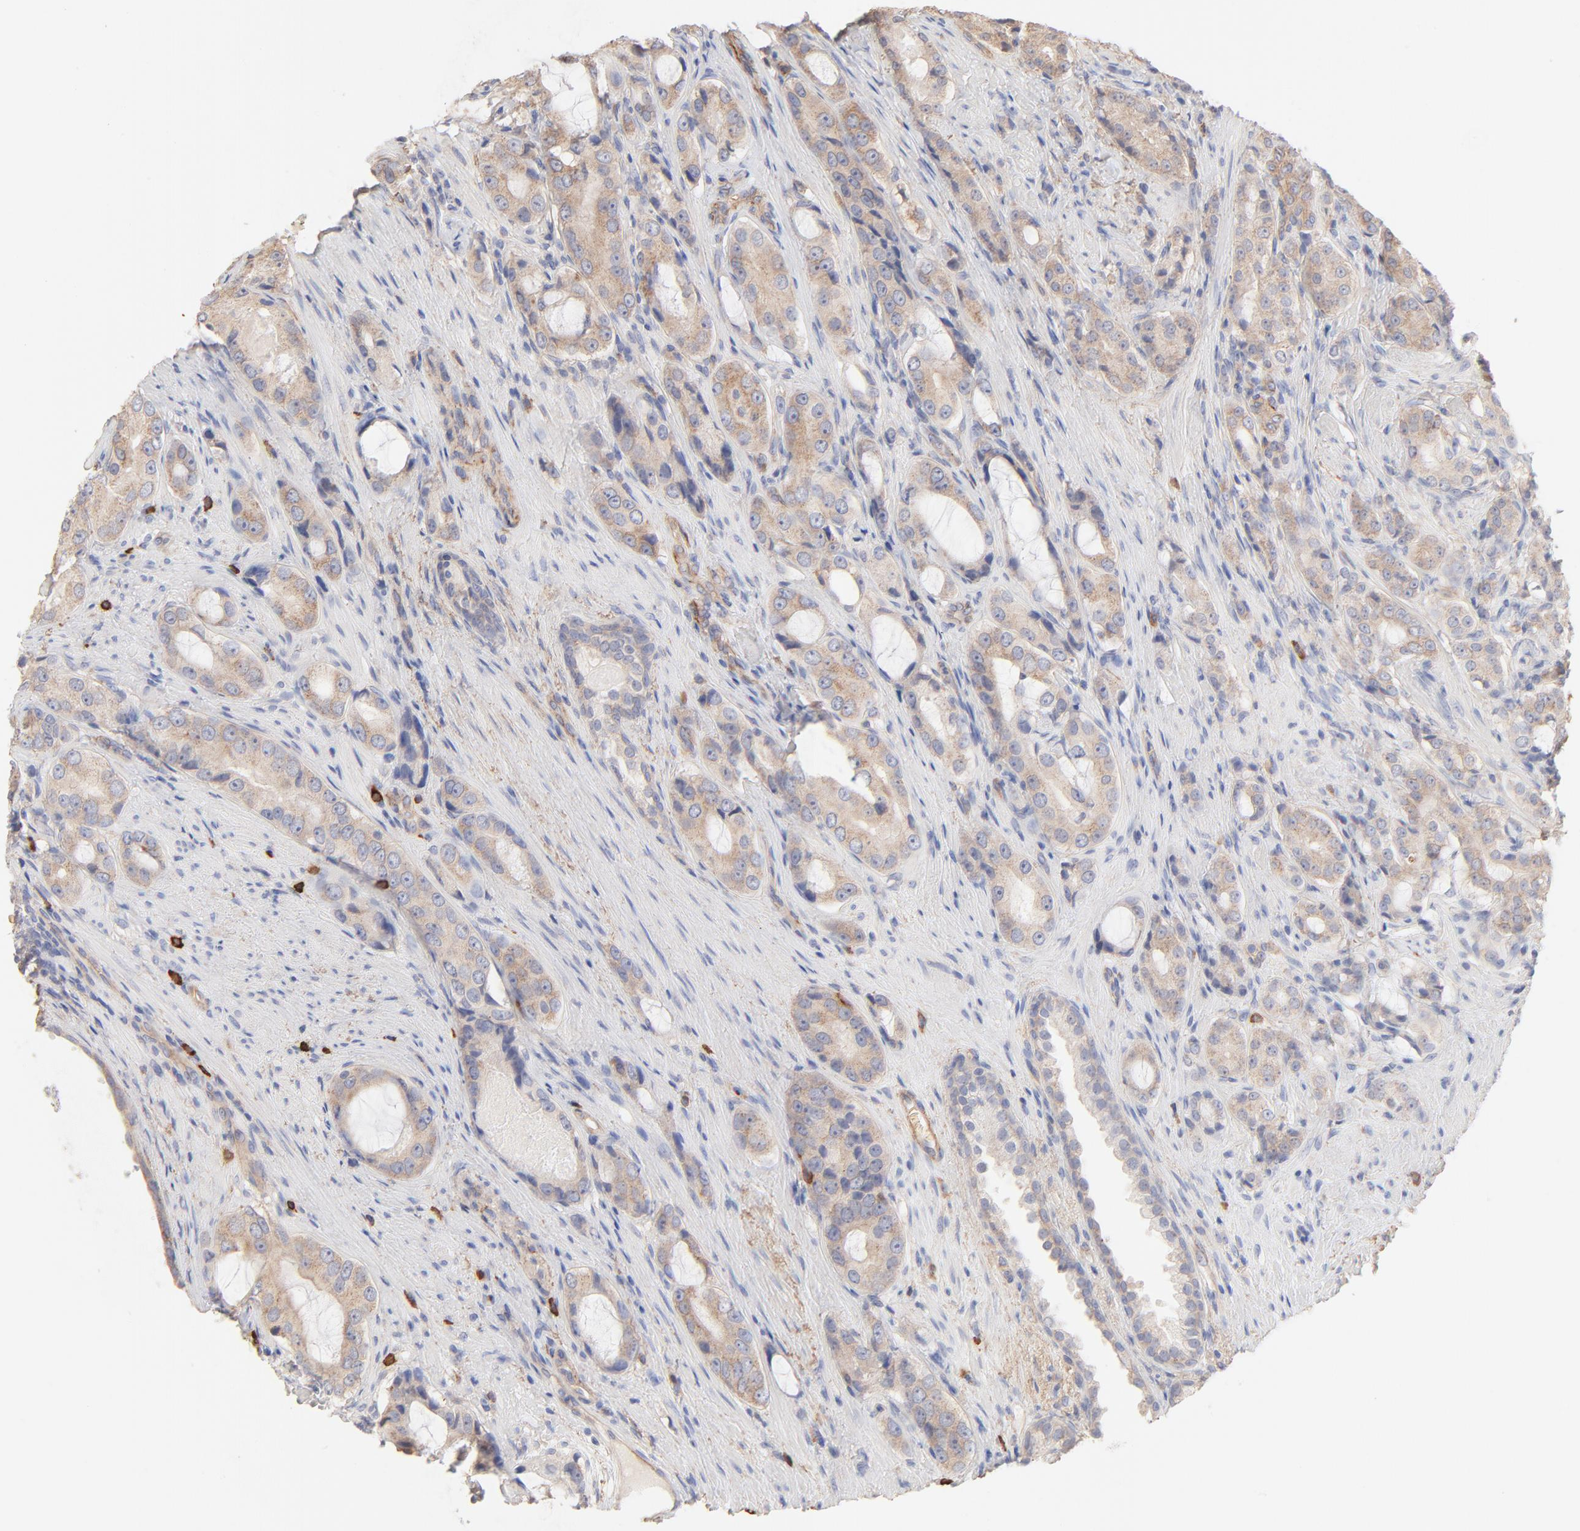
{"staining": {"intensity": "weak", "quantity": ">75%", "location": "cytoplasmic/membranous"}, "tissue": "prostate cancer", "cell_type": "Tumor cells", "image_type": "cancer", "snomed": [{"axis": "morphology", "description": "Adenocarcinoma, High grade"}, {"axis": "topography", "description": "Prostate"}], "caption": "Human prostate cancer (adenocarcinoma (high-grade)) stained with a protein marker displays weak staining in tumor cells.", "gene": "SPTB", "patient": {"sex": "male", "age": 72}}